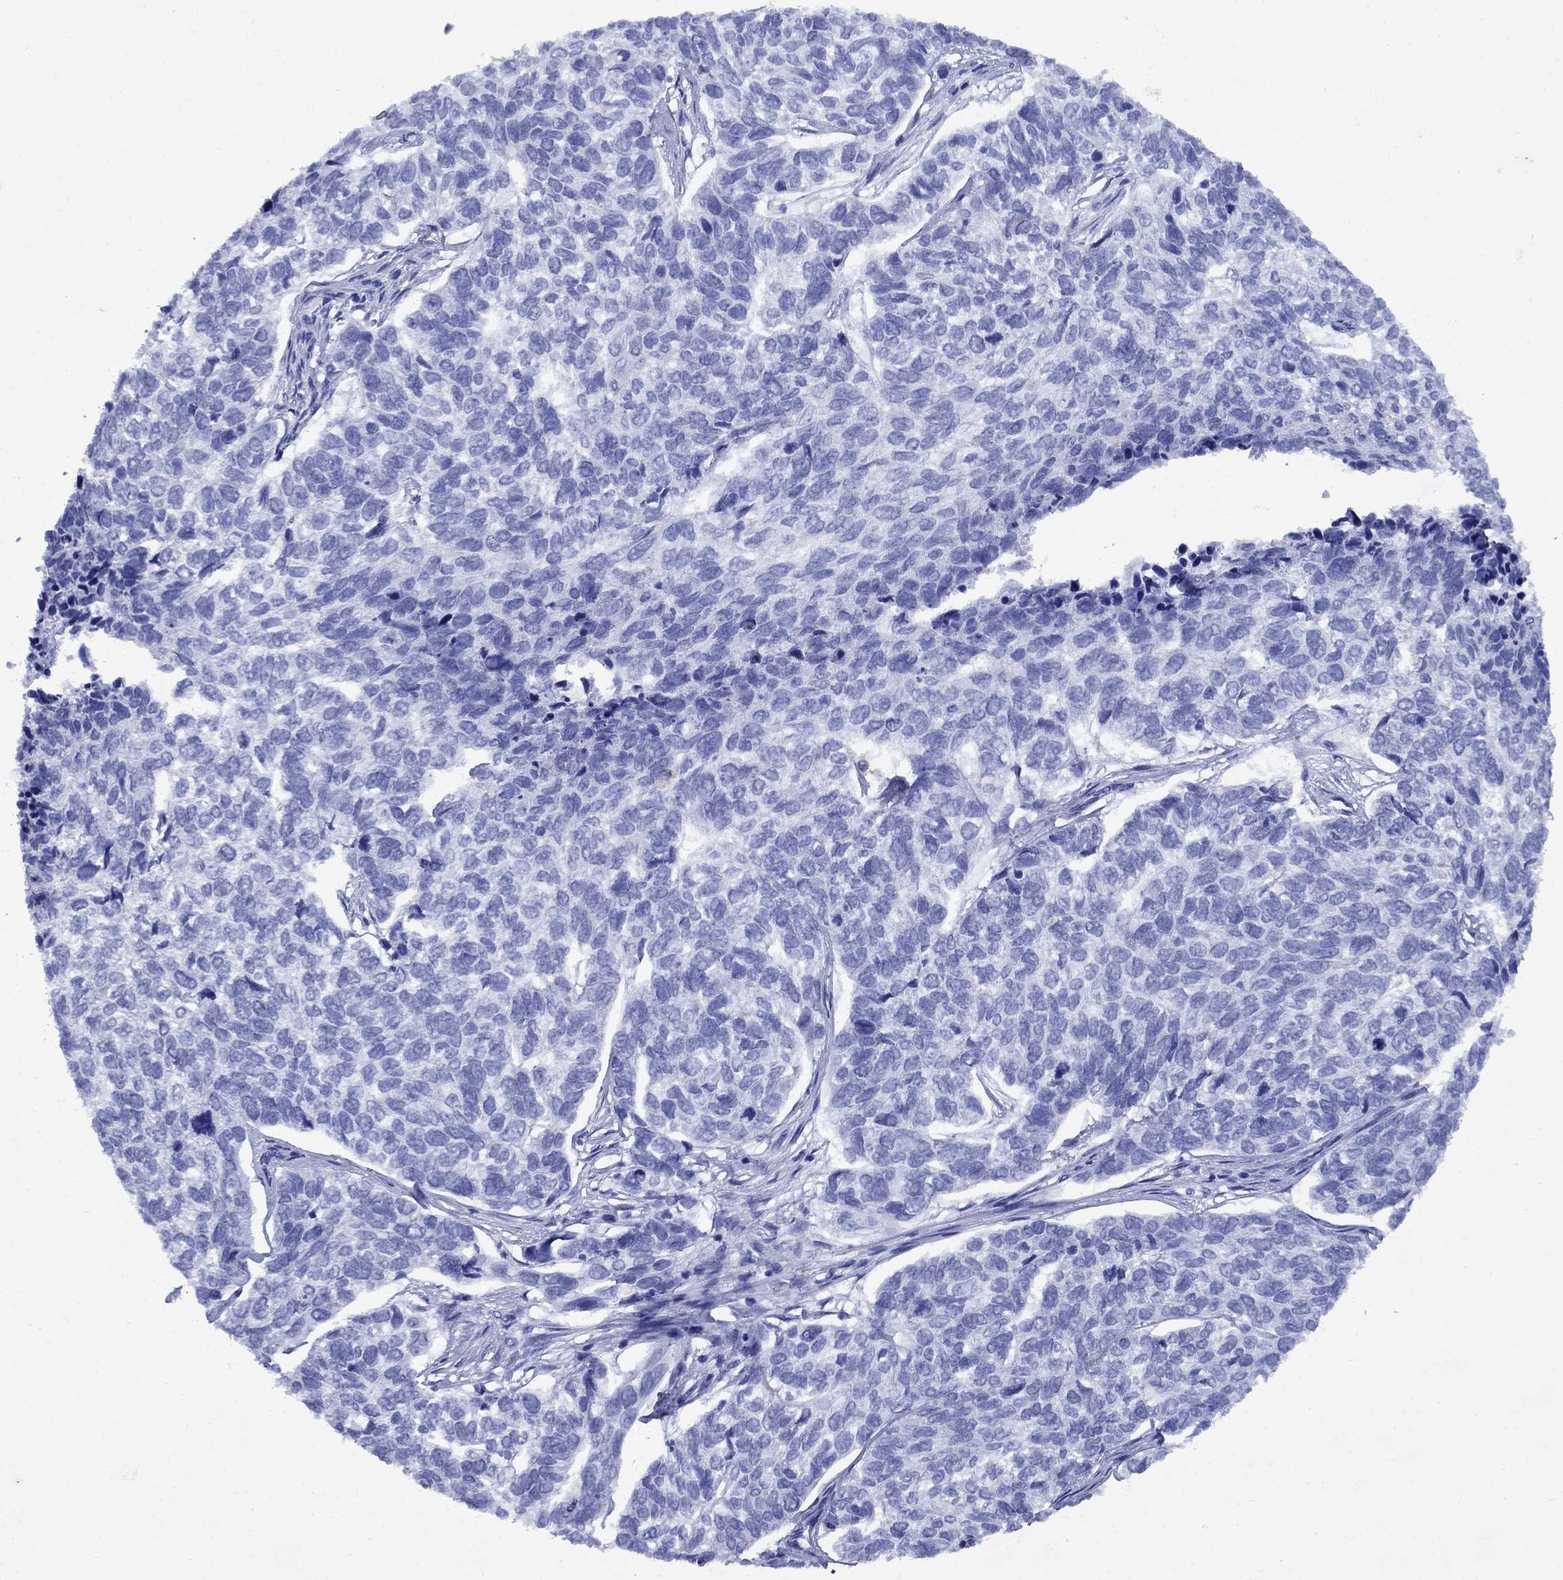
{"staining": {"intensity": "negative", "quantity": "none", "location": "none"}, "tissue": "skin cancer", "cell_type": "Tumor cells", "image_type": "cancer", "snomed": [{"axis": "morphology", "description": "Basal cell carcinoma"}, {"axis": "topography", "description": "Skin"}], "caption": "Immunohistochemistry (IHC) micrograph of neoplastic tissue: human skin cancer (basal cell carcinoma) stained with DAB reveals no significant protein staining in tumor cells.", "gene": "CD1A", "patient": {"sex": "female", "age": 65}}